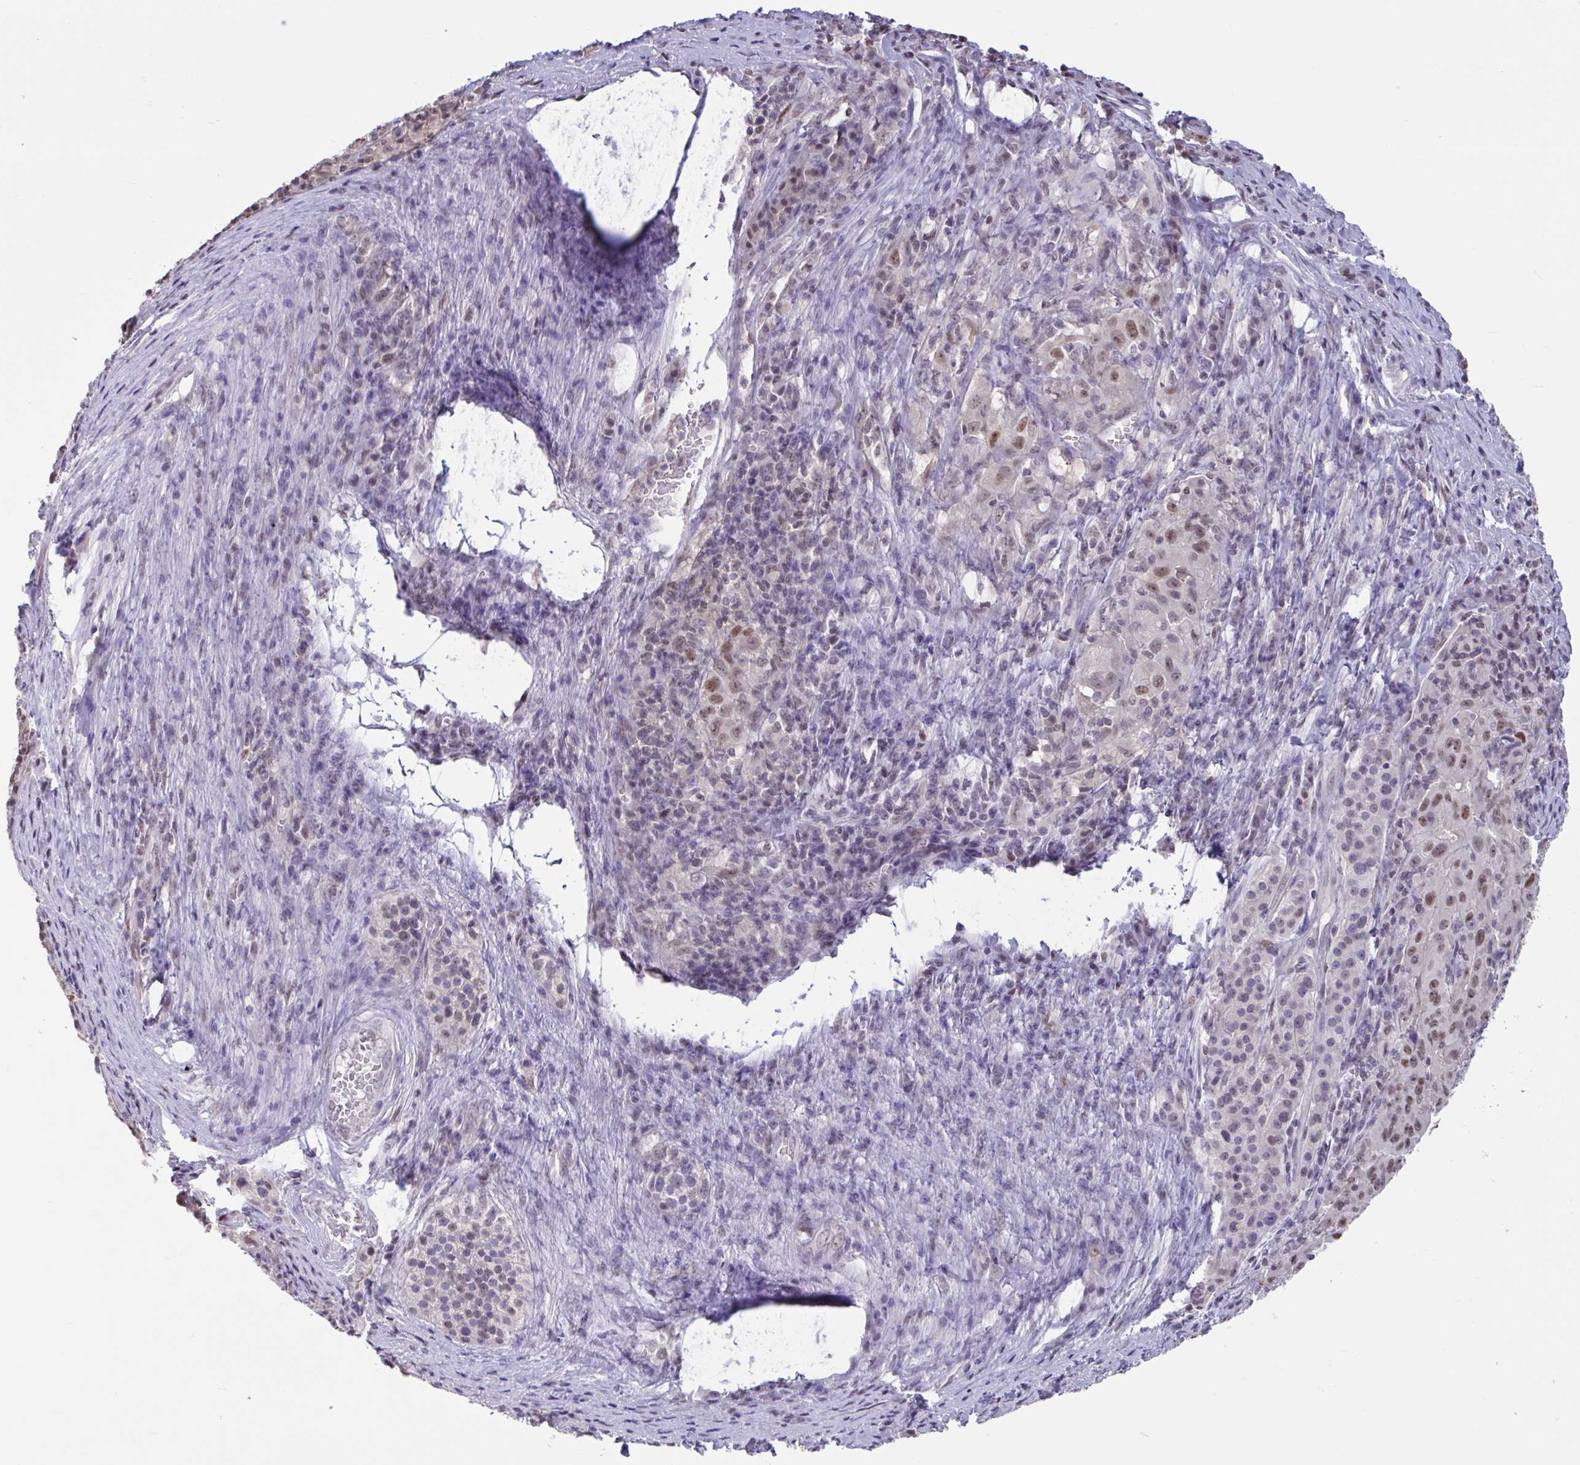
{"staining": {"intensity": "moderate", "quantity": ">75%", "location": "nuclear"}, "tissue": "pancreatic cancer", "cell_type": "Tumor cells", "image_type": "cancer", "snomed": [{"axis": "morphology", "description": "Adenocarcinoma, NOS"}, {"axis": "topography", "description": "Pancreas"}], "caption": "Immunohistochemical staining of human pancreatic cancer (adenocarcinoma) reveals medium levels of moderate nuclear positivity in about >75% of tumor cells.", "gene": "RBL1", "patient": {"sex": "male", "age": 63}}